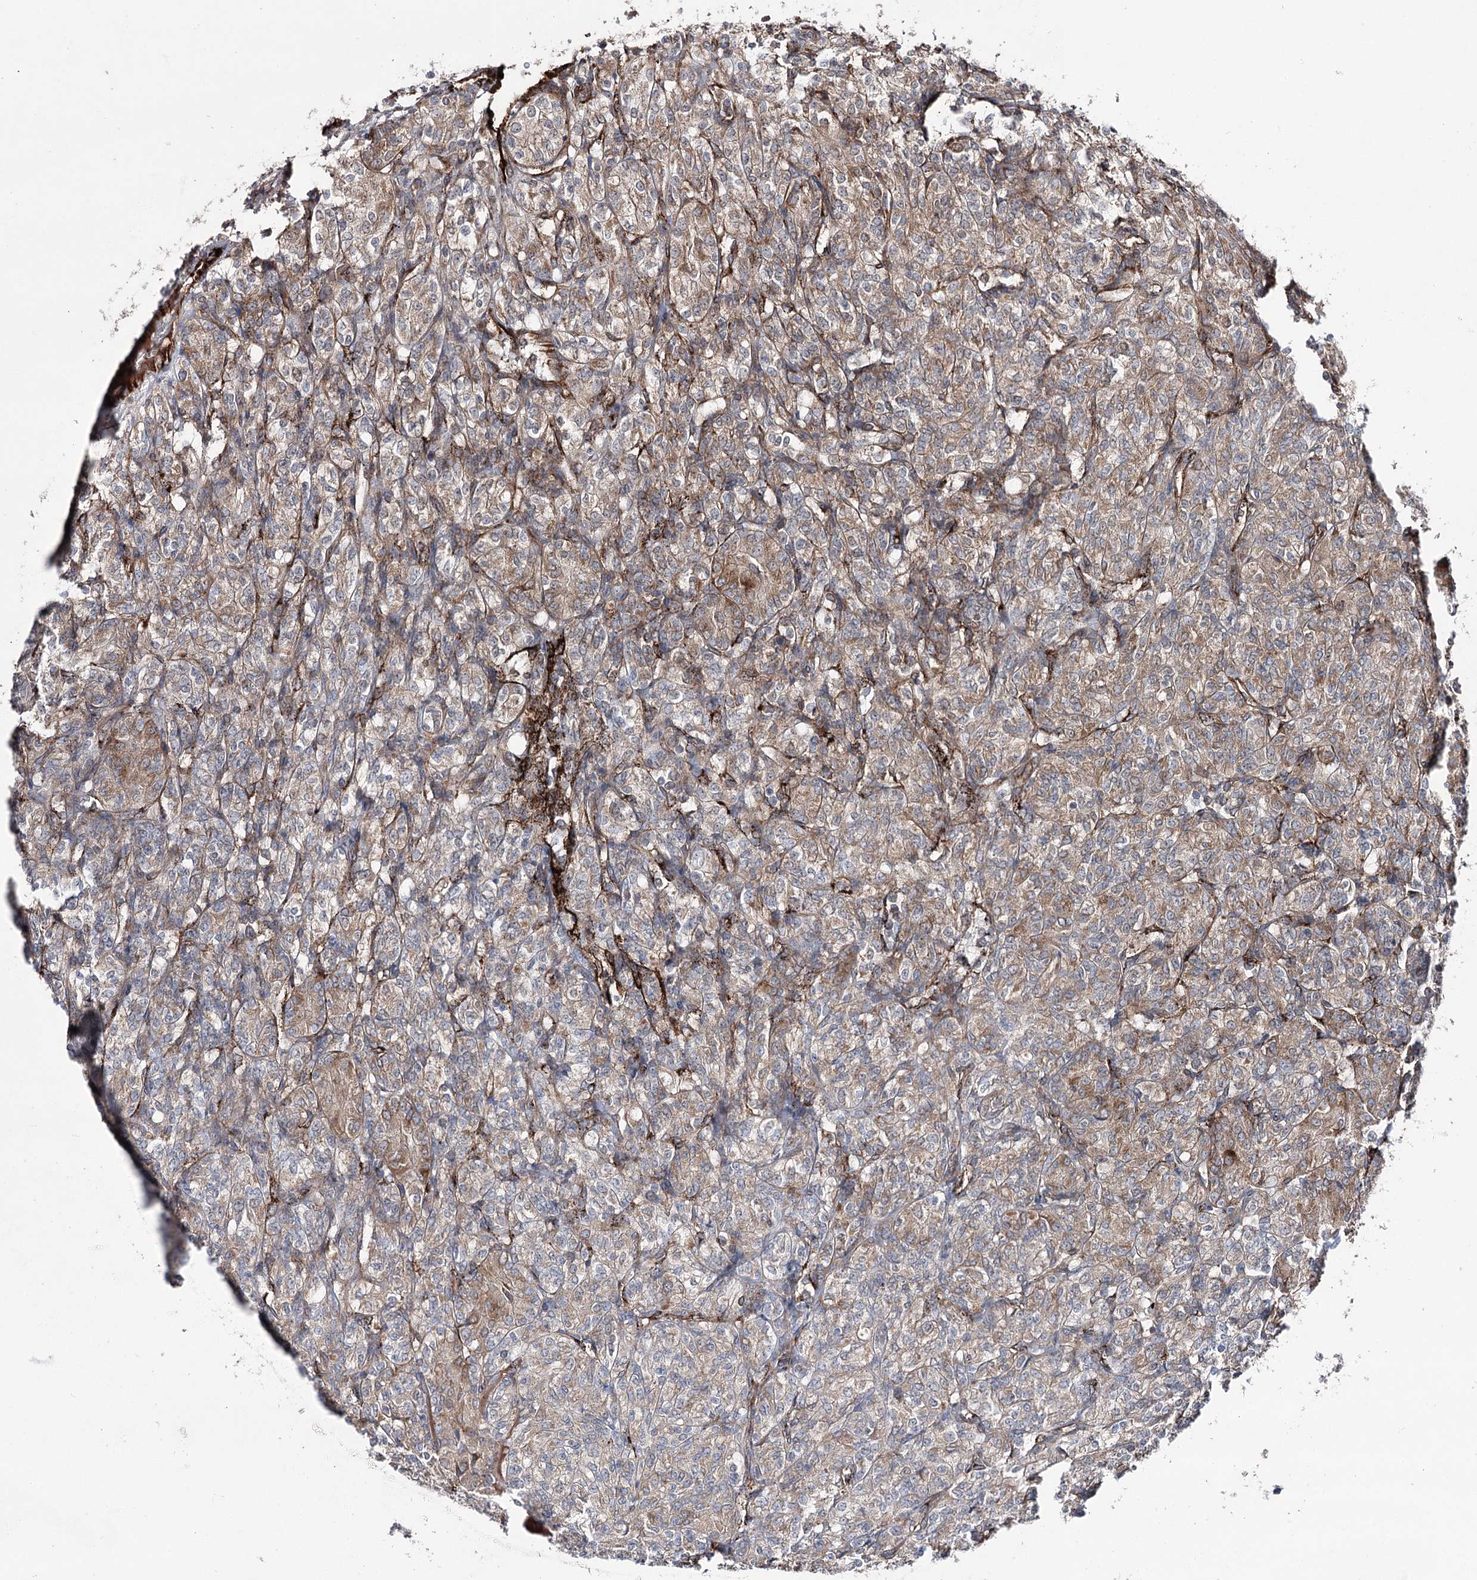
{"staining": {"intensity": "moderate", "quantity": ">75%", "location": "cytoplasmic/membranous"}, "tissue": "renal cancer", "cell_type": "Tumor cells", "image_type": "cancer", "snomed": [{"axis": "morphology", "description": "Adenocarcinoma, NOS"}, {"axis": "topography", "description": "Kidney"}], "caption": "There is medium levels of moderate cytoplasmic/membranous staining in tumor cells of renal cancer, as demonstrated by immunohistochemical staining (brown color).", "gene": "MIB1", "patient": {"sex": "male", "age": 77}}